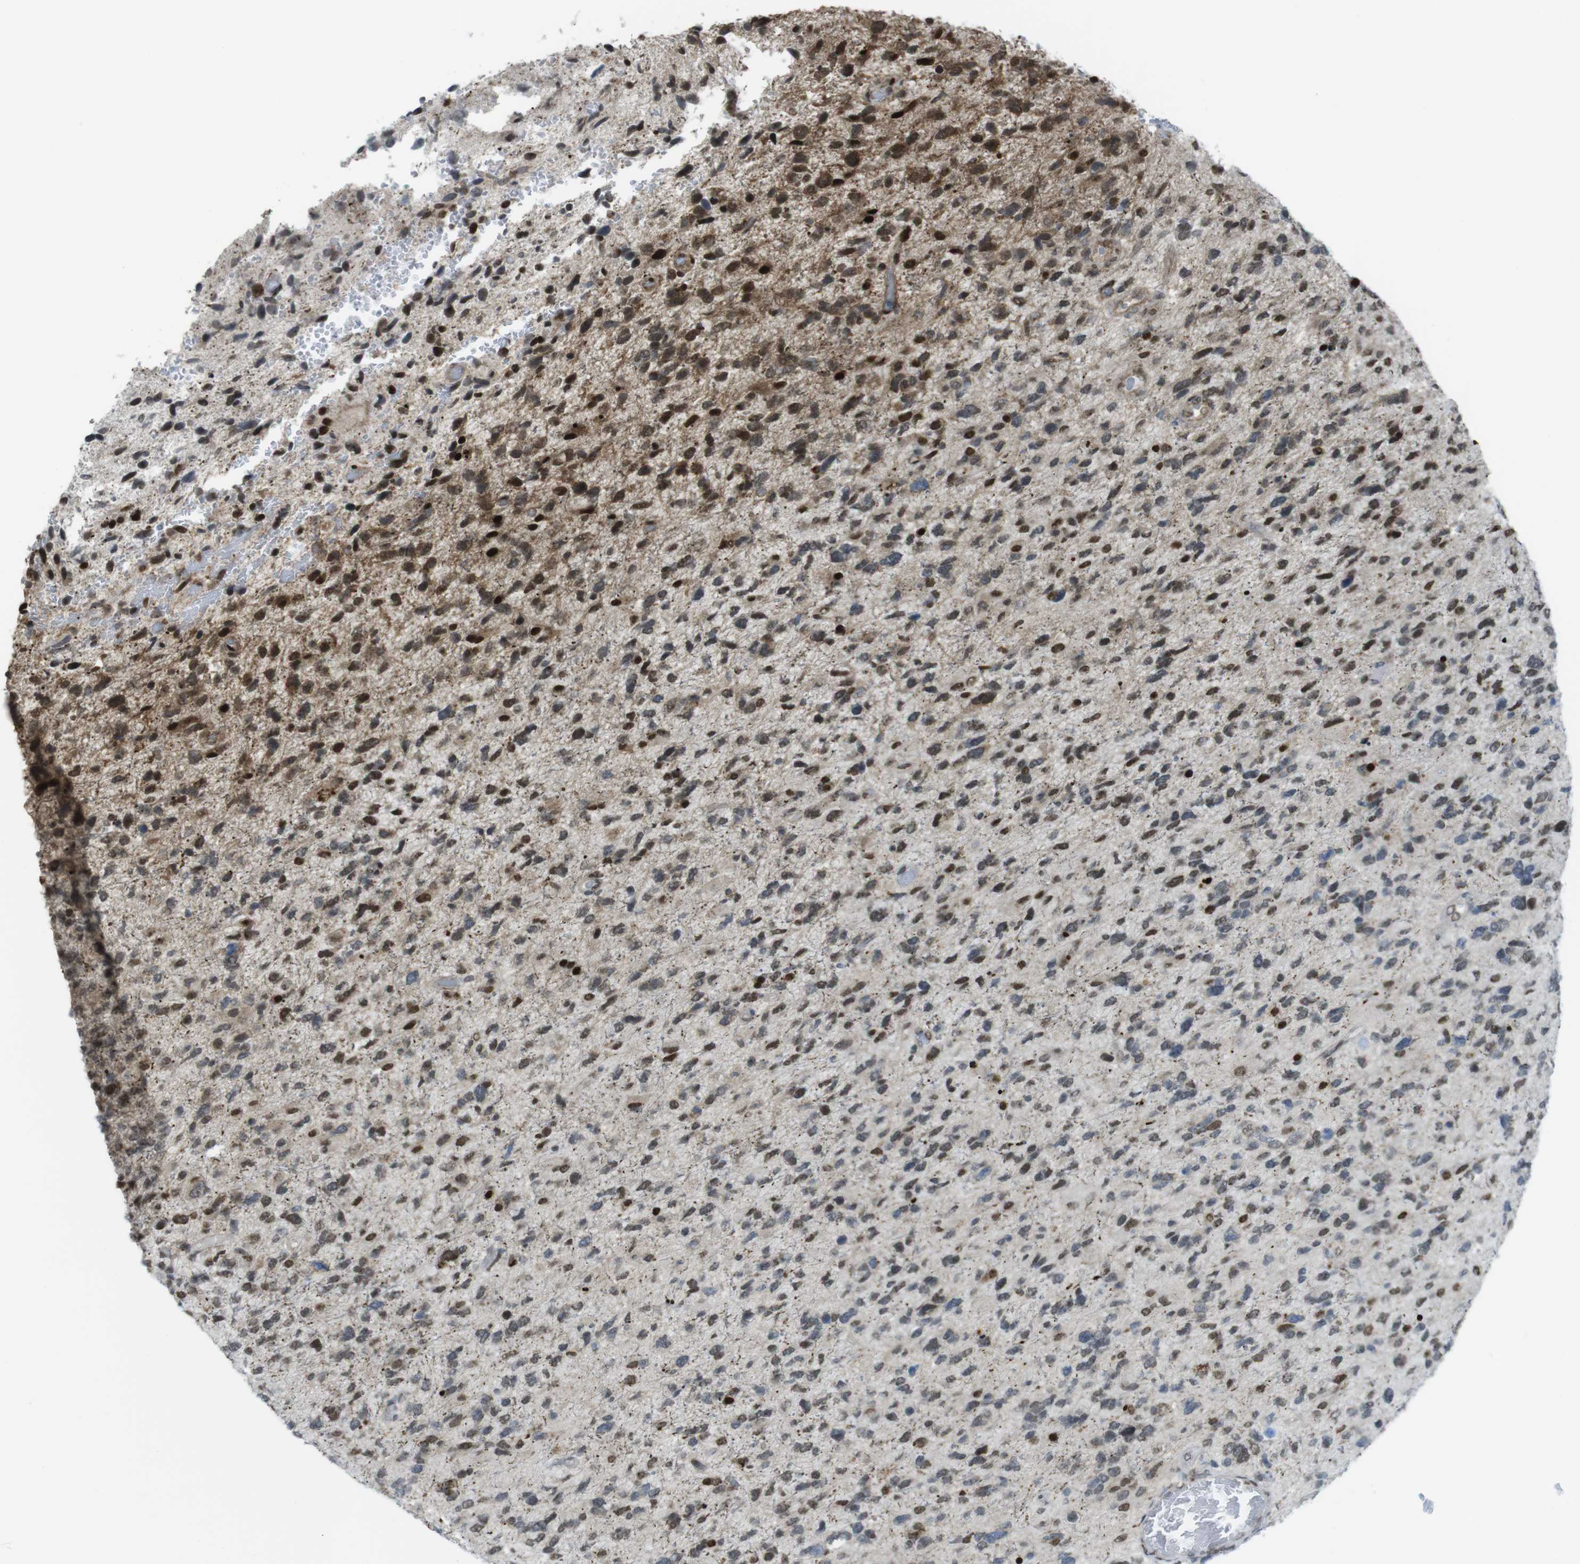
{"staining": {"intensity": "moderate", "quantity": "25%-75%", "location": "cytoplasmic/membranous,nuclear"}, "tissue": "glioma", "cell_type": "Tumor cells", "image_type": "cancer", "snomed": [{"axis": "morphology", "description": "Glioma, malignant, High grade"}, {"axis": "topography", "description": "Brain"}], "caption": "Immunohistochemistry (IHC) (DAB (3,3'-diaminobenzidine)) staining of malignant high-grade glioma demonstrates moderate cytoplasmic/membranous and nuclear protein staining in about 25%-75% of tumor cells.", "gene": "UBB", "patient": {"sex": "female", "age": 58}}